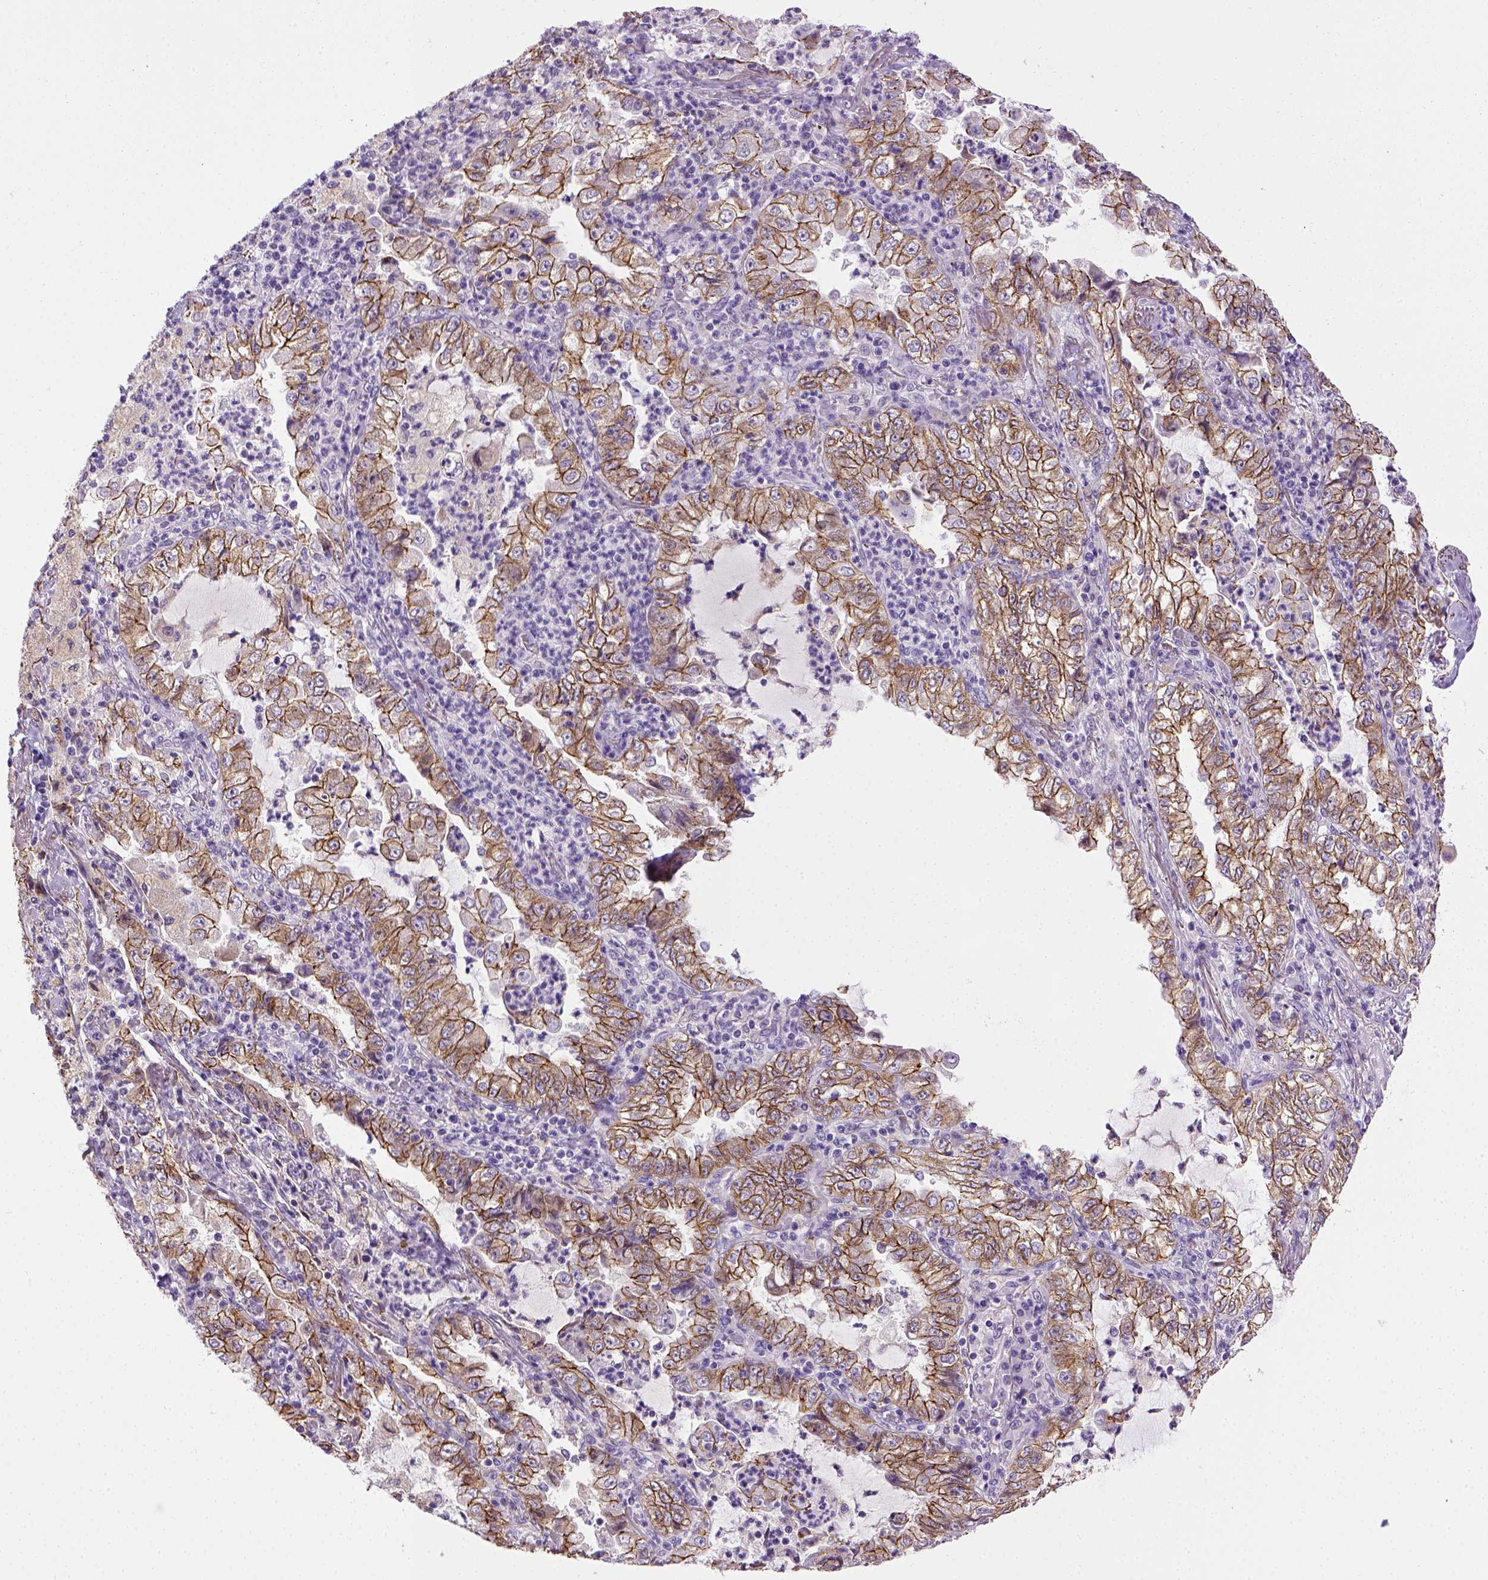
{"staining": {"intensity": "strong", "quantity": ">75%", "location": "cytoplasmic/membranous"}, "tissue": "lung cancer", "cell_type": "Tumor cells", "image_type": "cancer", "snomed": [{"axis": "morphology", "description": "Adenocarcinoma, NOS"}, {"axis": "topography", "description": "Lung"}], "caption": "Human adenocarcinoma (lung) stained with a protein marker shows strong staining in tumor cells.", "gene": "CDH1", "patient": {"sex": "female", "age": 73}}